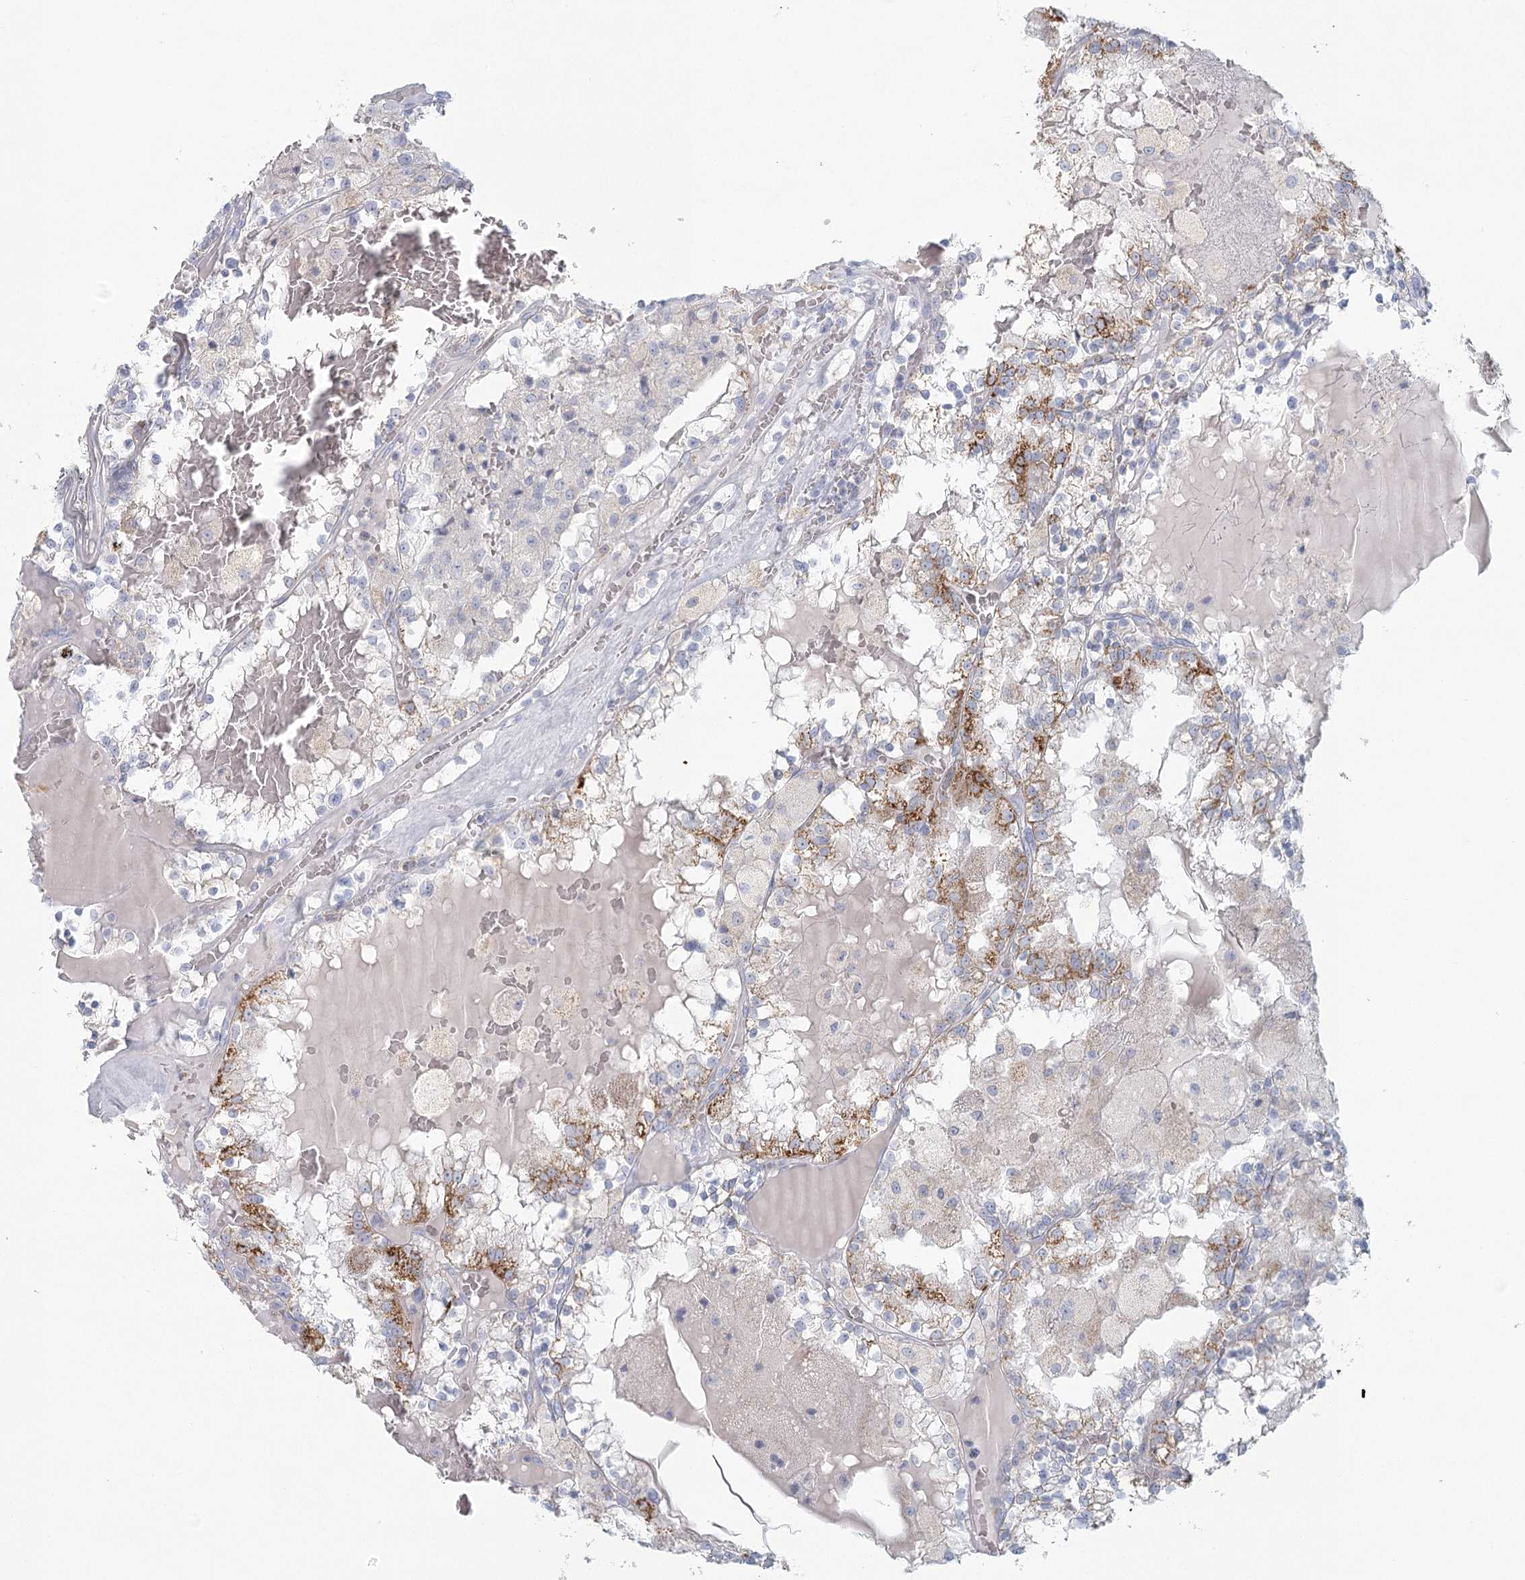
{"staining": {"intensity": "moderate", "quantity": "25%-75%", "location": "cytoplasmic/membranous"}, "tissue": "renal cancer", "cell_type": "Tumor cells", "image_type": "cancer", "snomed": [{"axis": "morphology", "description": "Adenocarcinoma, NOS"}, {"axis": "topography", "description": "Kidney"}], "caption": "Approximately 25%-75% of tumor cells in renal cancer exhibit moderate cytoplasmic/membranous protein positivity as visualized by brown immunohistochemical staining.", "gene": "BPHL", "patient": {"sex": "female", "age": 56}}